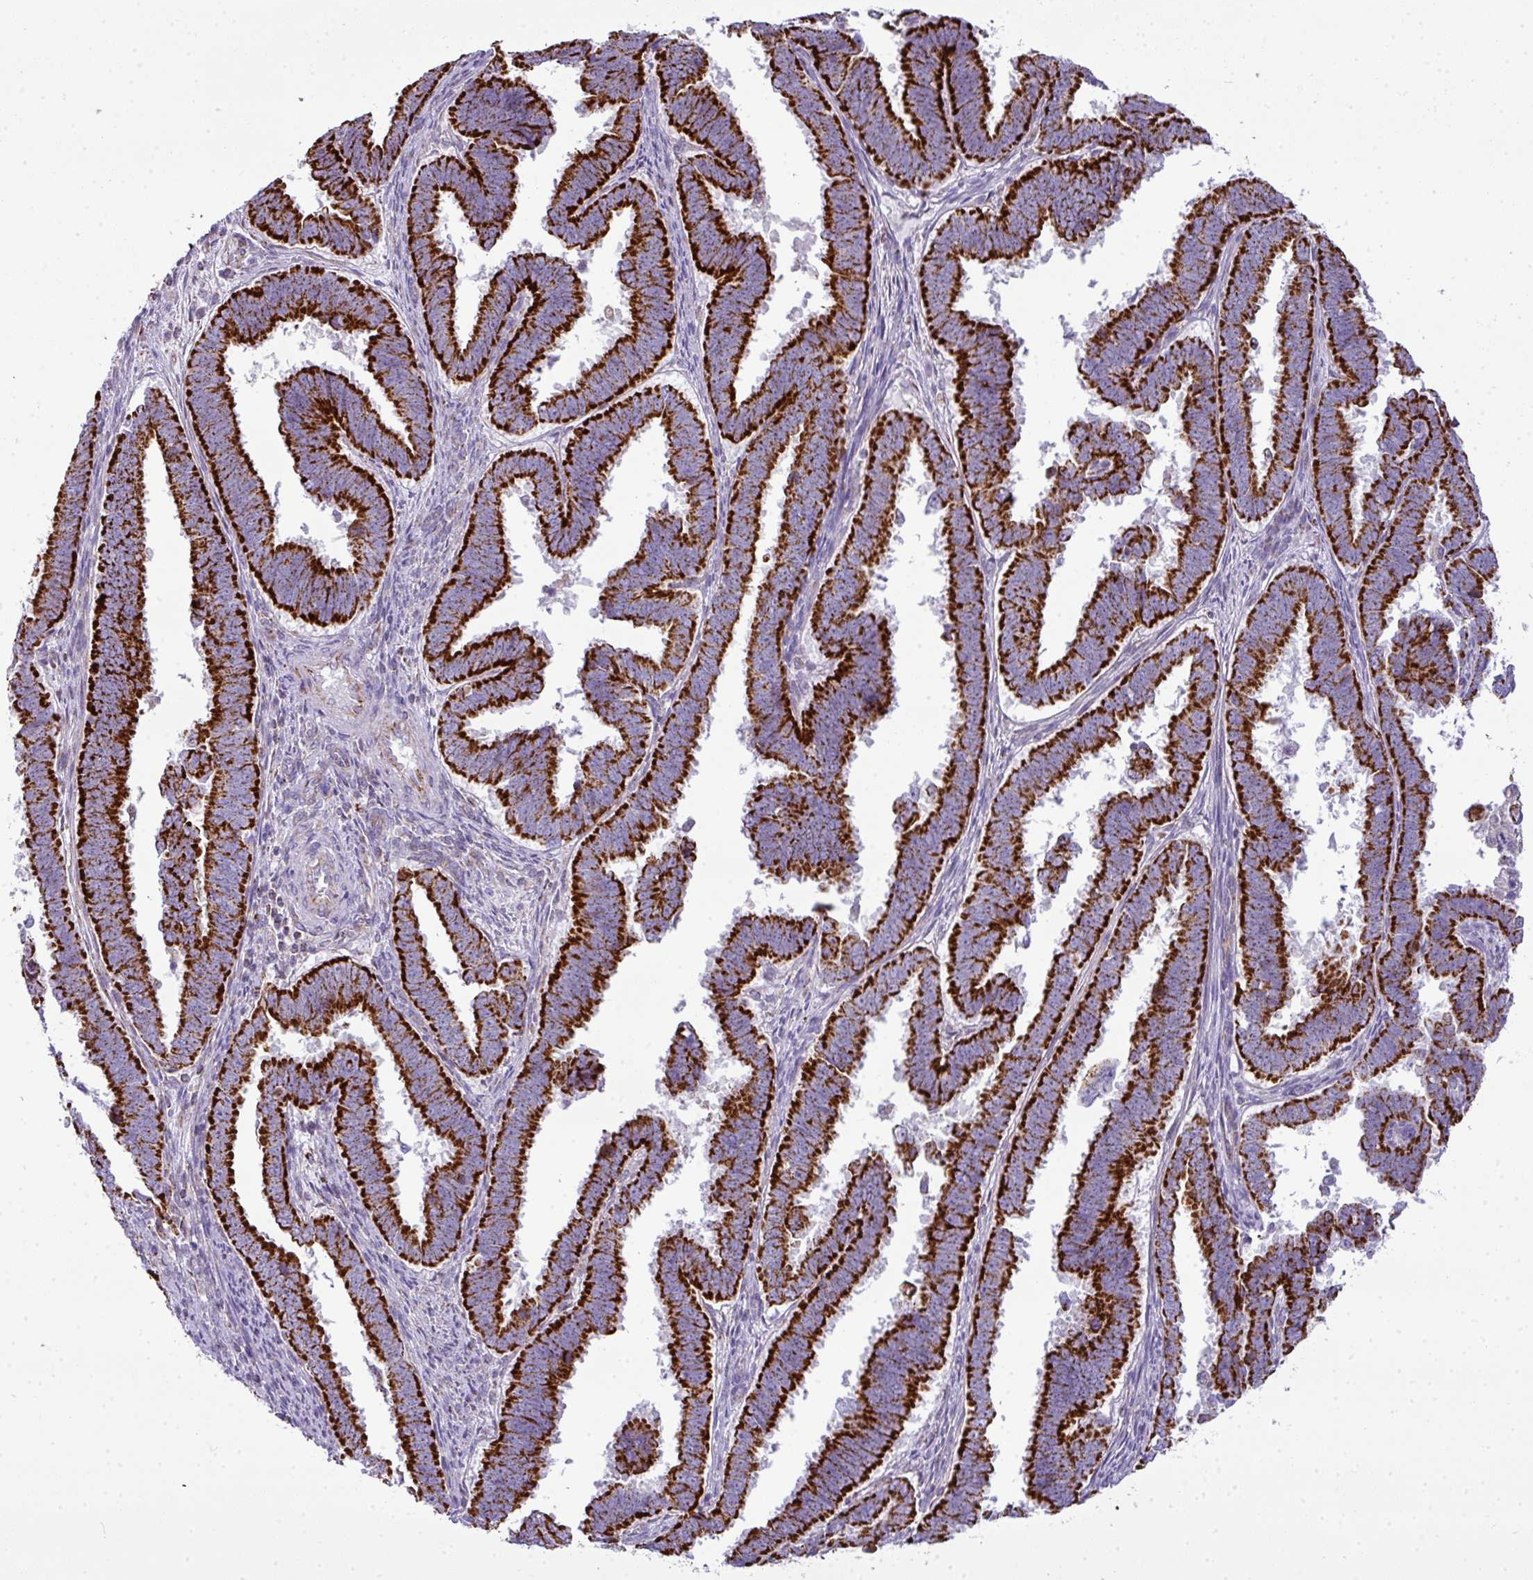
{"staining": {"intensity": "strong", "quantity": ">75%", "location": "cytoplasmic/membranous"}, "tissue": "endometrial cancer", "cell_type": "Tumor cells", "image_type": "cancer", "snomed": [{"axis": "morphology", "description": "Adenocarcinoma, NOS"}, {"axis": "topography", "description": "Endometrium"}], "caption": "Immunohistochemistry (IHC) histopathology image of neoplastic tissue: human endometrial cancer stained using IHC shows high levels of strong protein expression localized specifically in the cytoplasmic/membranous of tumor cells, appearing as a cytoplasmic/membranous brown color.", "gene": "ZNF81", "patient": {"sex": "female", "age": 75}}